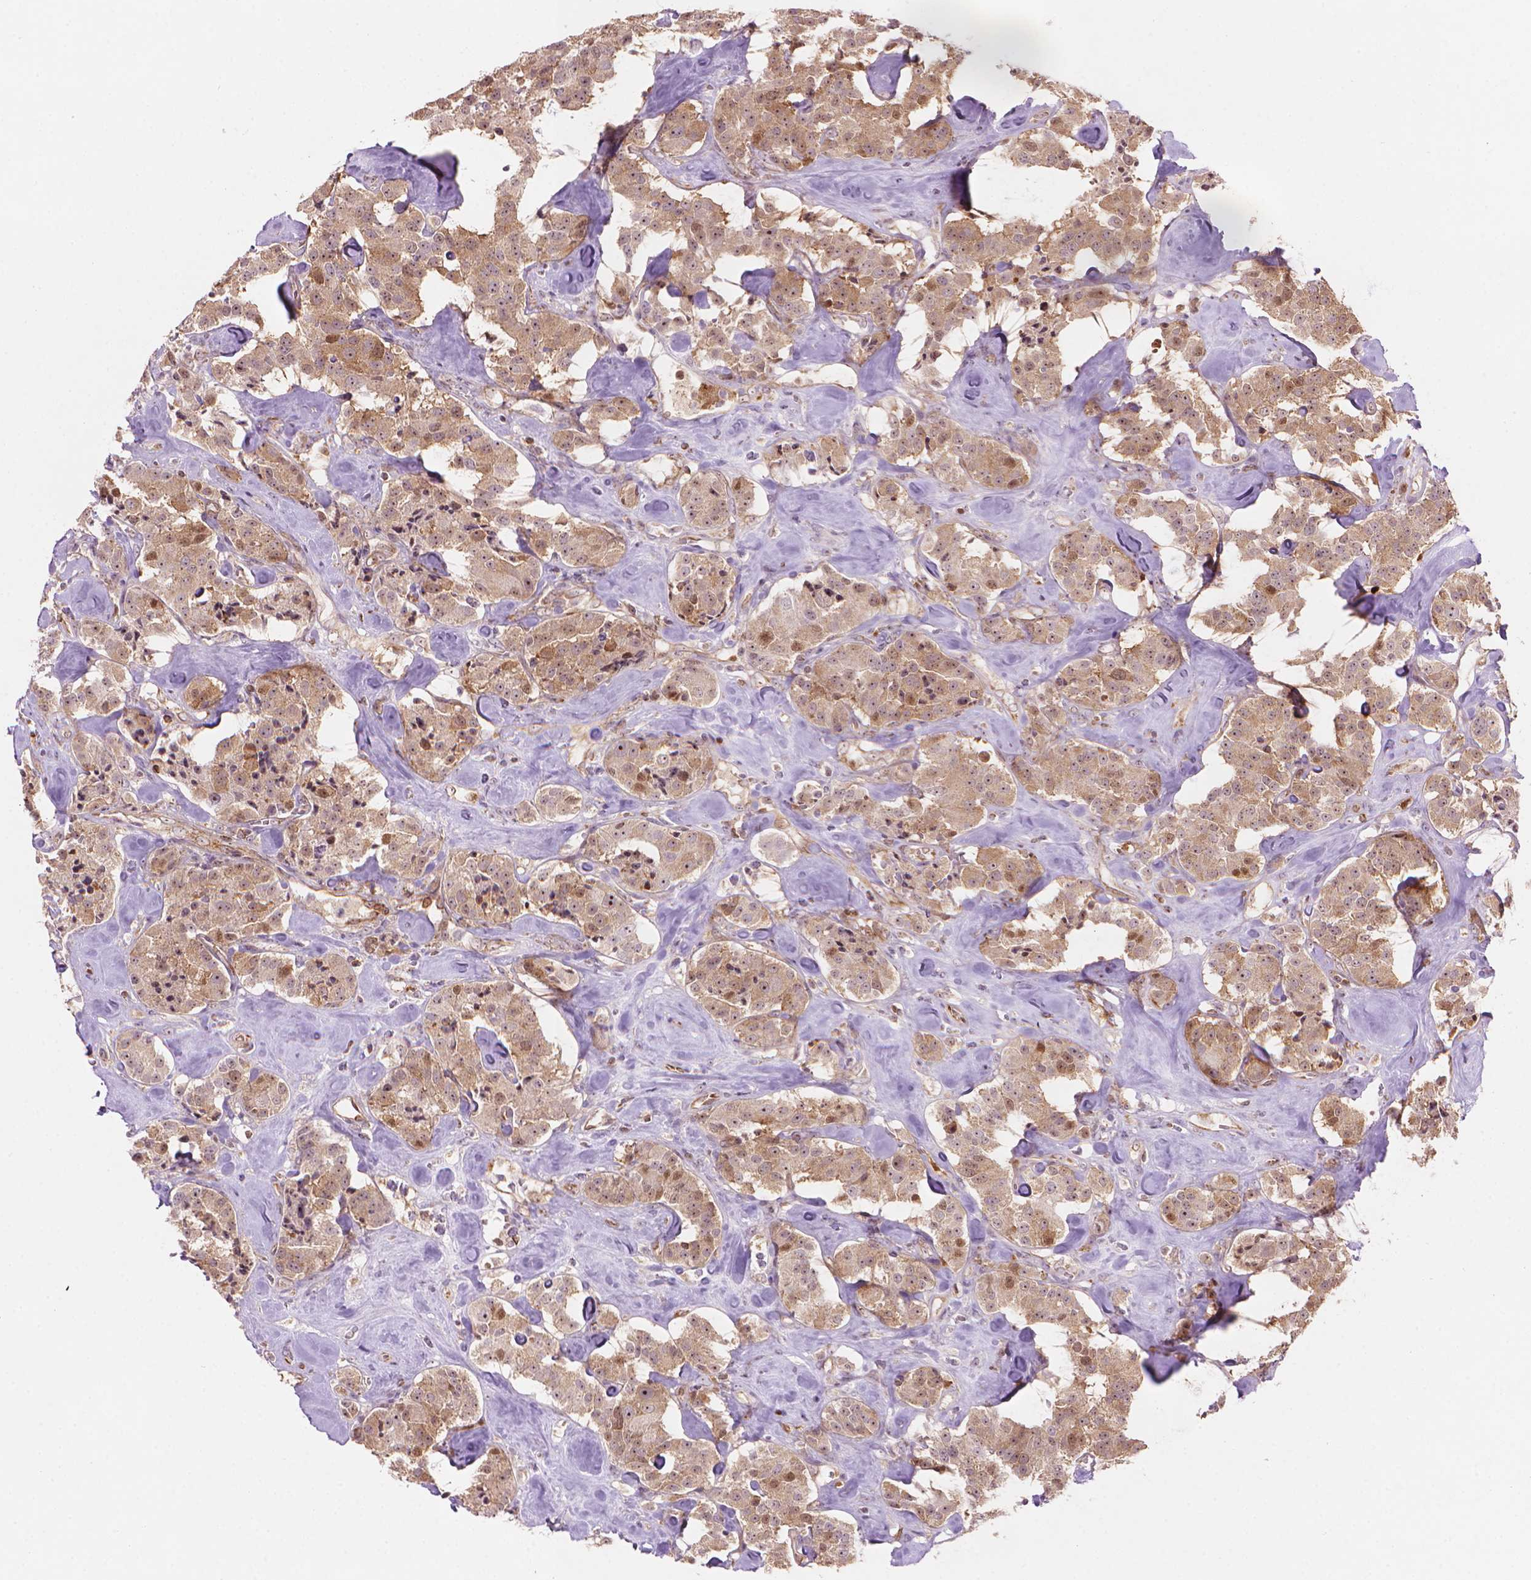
{"staining": {"intensity": "moderate", "quantity": ">75%", "location": "cytoplasmic/membranous,nuclear"}, "tissue": "carcinoid", "cell_type": "Tumor cells", "image_type": "cancer", "snomed": [{"axis": "morphology", "description": "Carcinoid, malignant, NOS"}, {"axis": "topography", "description": "Pancreas"}], "caption": "Carcinoid (malignant) stained with a protein marker displays moderate staining in tumor cells.", "gene": "SMC2", "patient": {"sex": "male", "age": 41}}